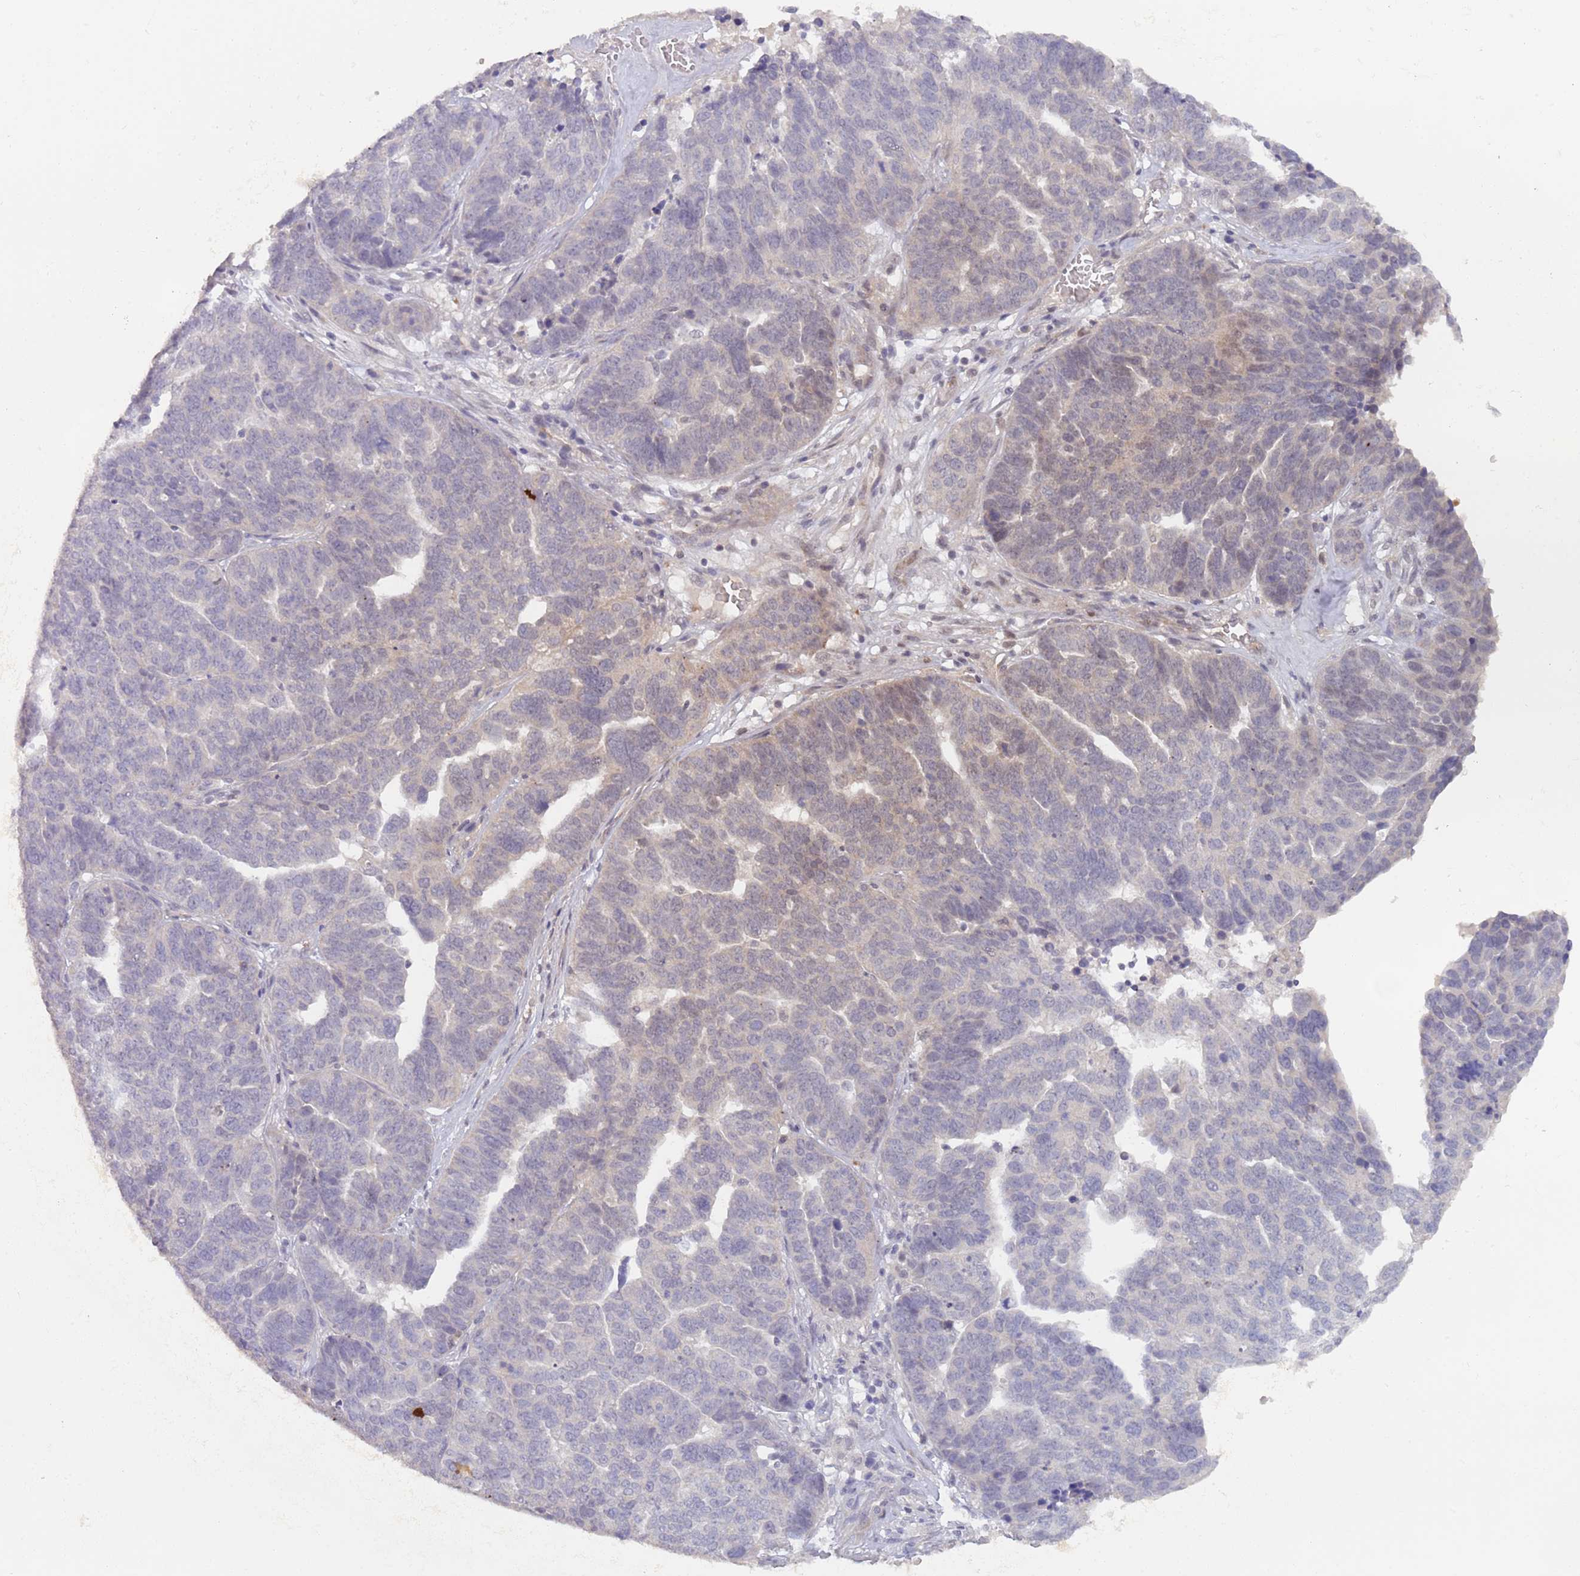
{"staining": {"intensity": "negative", "quantity": "none", "location": "none"}, "tissue": "ovarian cancer", "cell_type": "Tumor cells", "image_type": "cancer", "snomed": [{"axis": "morphology", "description": "Cystadenocarcinoma, serous, NOS"}, {"axis": "topography", "description": "Ovary"}], "caption": "There is no significant positivity in tumor cells of ovarian cancer (serous cystadenocarcinoma).", "gene": "RFXANK", "patient": {"sex": "female", "age": 59}}